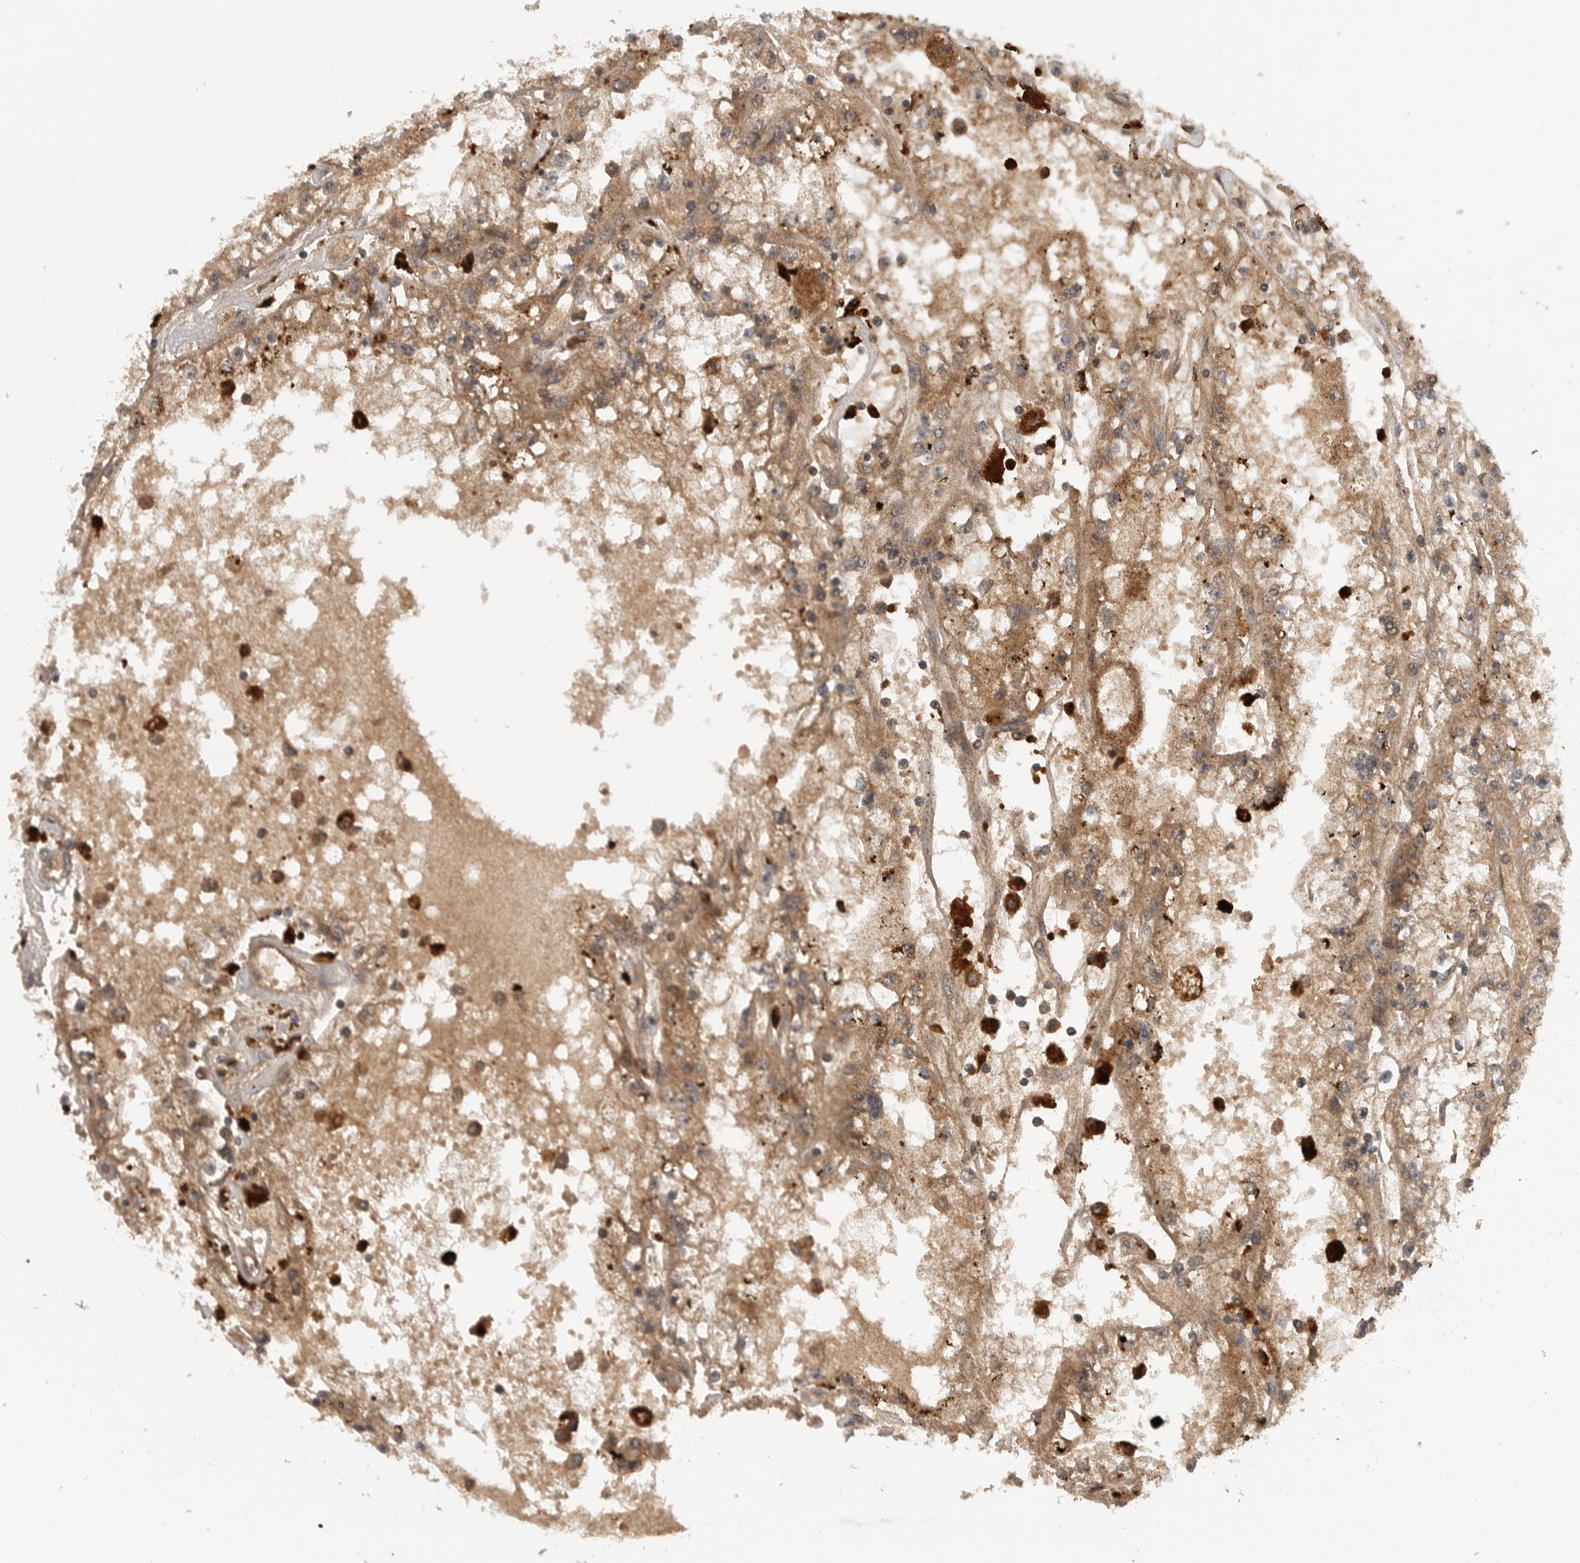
{"staining": {"intensity": "moderate", "quantity": ">75%", "location": "cytoplasmic/membranous"}, "tissue": "renal cancer", "cell_type": "Tumor cells", "image_type": "cancer", "snomed": [{"axis": "morphology", "description": "Adenocarcinoma, NOS"}, {"axis": "topography", "description": "Kidney"}], "caption": "This is an image of IHC staining of renal cancer, which shows moderate staining in the cytoplasmic/membranous of tumor cells.", "gene": "PRDX4", "patient": {"sex": "male", "age": 56}}